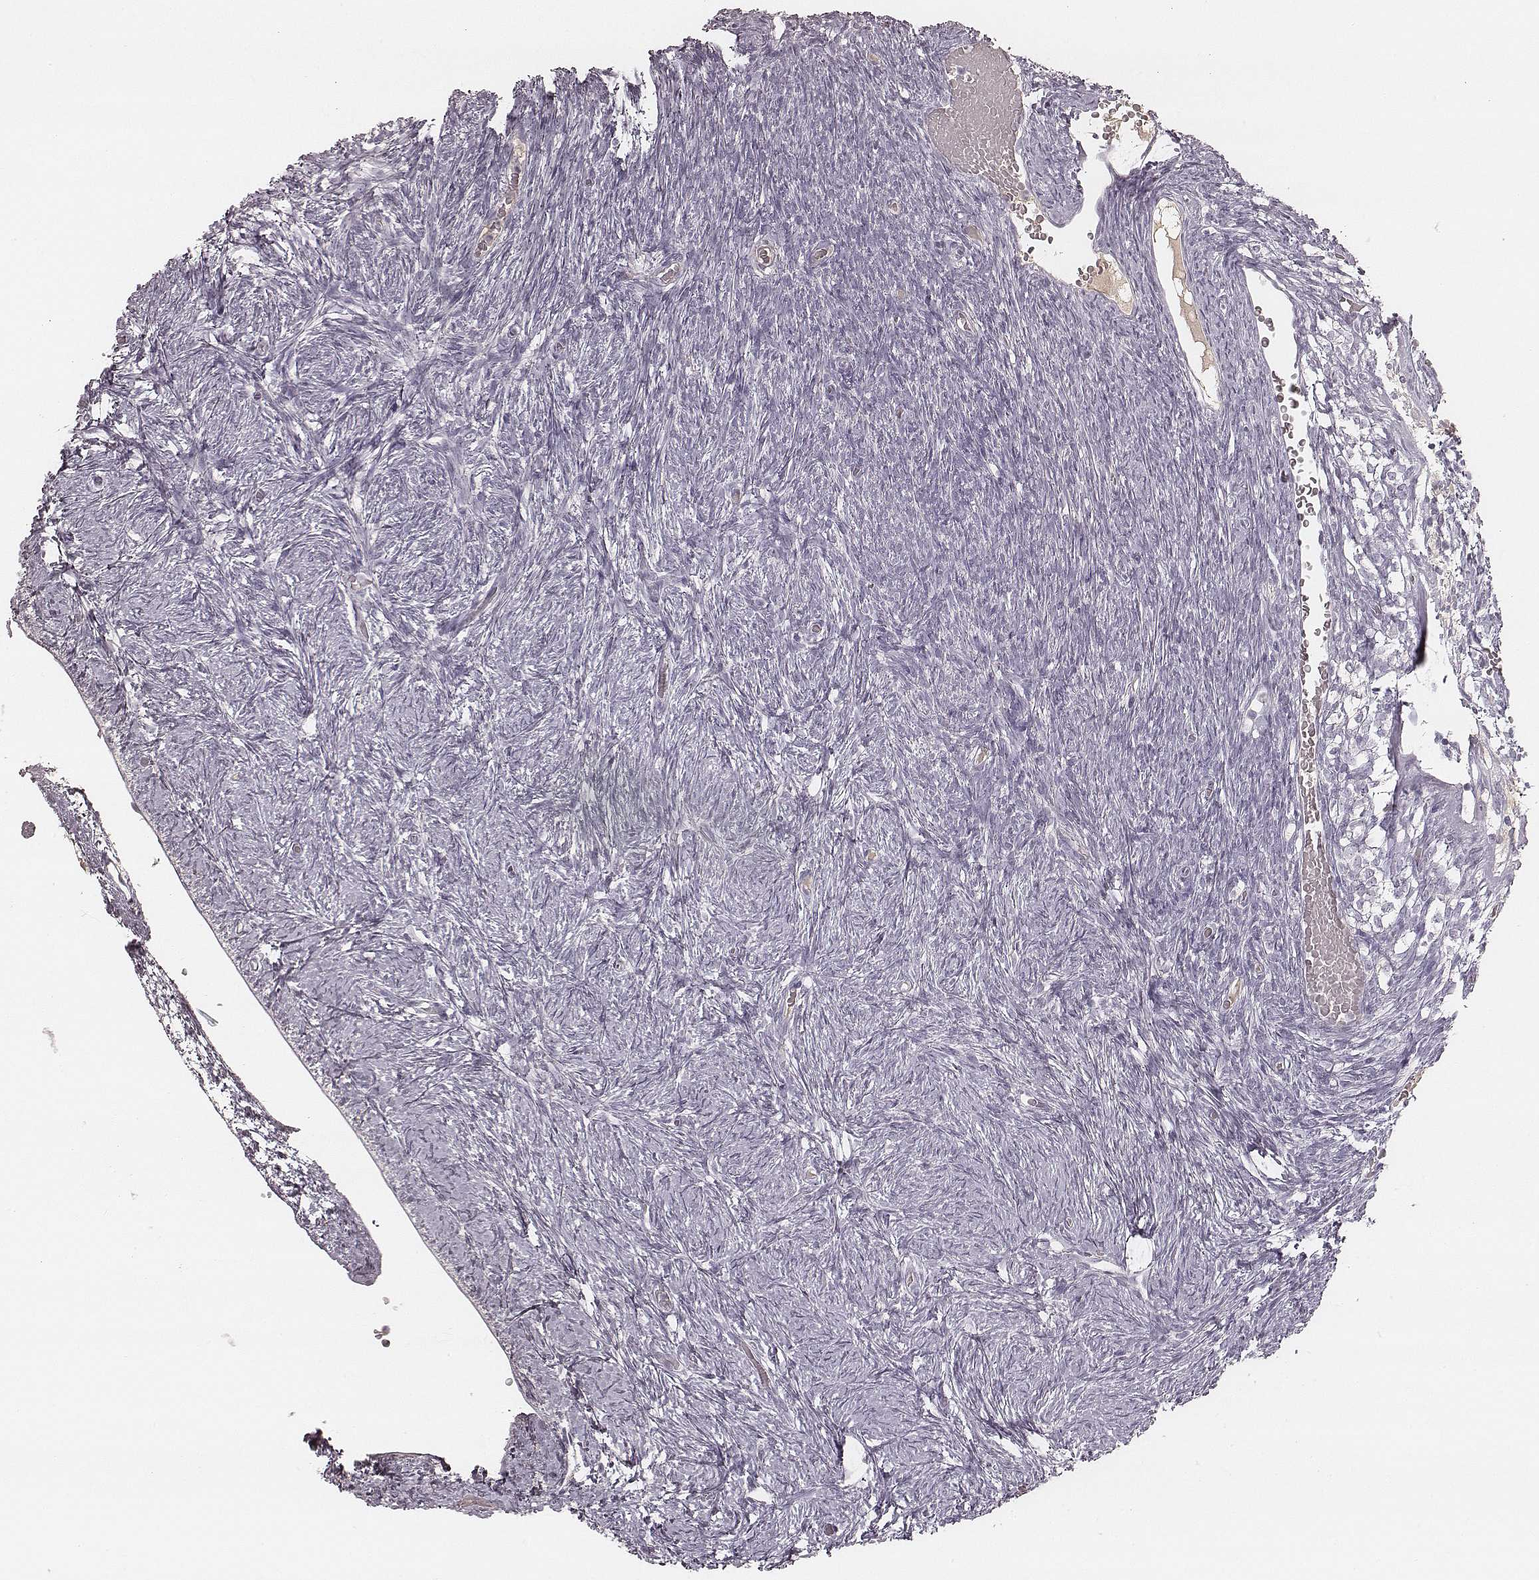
{"staining": {"intensity": "negative", "quantity": "none", "location": "none"}, "tissue": "ovary", "cell_type": "Ovarian stroma cells", "image_type": "normal", "snomed": [{"axis": "morphology", "description": "Normal tissue, NOS"}, {"axis": "topography", "description": "Ovary"}], "caption": "This is a micrograph of immunohistochemistry (IHC) staining of unremarkable ovary, which shows no positivity in ovarian stroma cells. (Immunohistochemistry, brightfield microscopy, high magnification).", "gene": "SMIM24", "patient": {"sex": "female", "age": 39}}